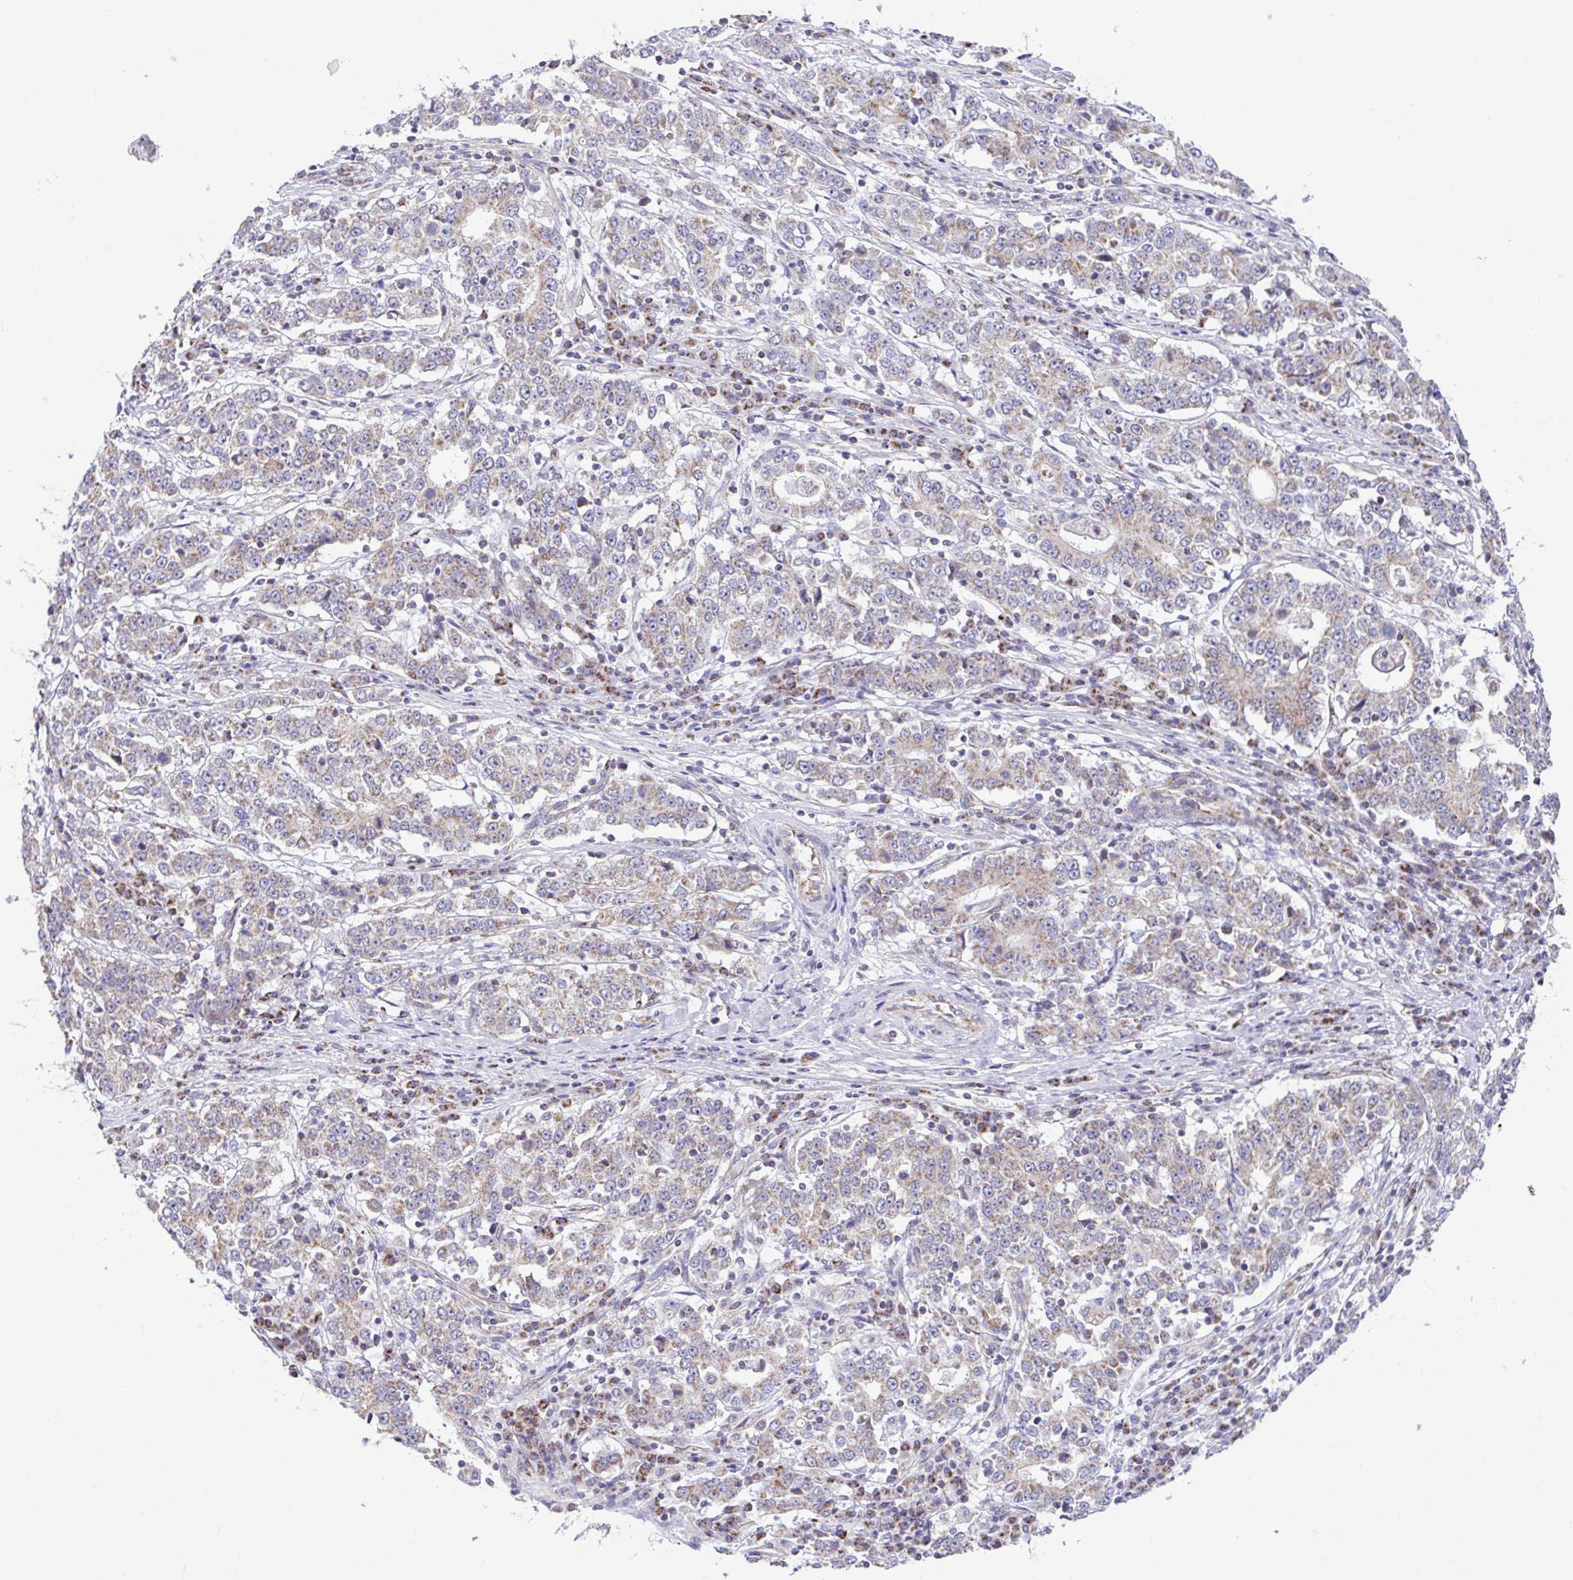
{"staining": {"intensity": "moderate", "quantity": ">75%", "location": "cytoplasmic/membranous"}, "tissue": "stomach cancer", "cell_type": "Tumor cells", "image_type": "cancer", "snomed": [{"axis": "morphology", "description": "Adenocarcinoma, NOS"}, {"axis": "topography", "description": "Stomach"}], "caption": "IHC of adenocarcinoma (stomach) demonstrates medium levels of moderate cytoplasmic/membranous expression in approximately >75% of tumor cells.", "gene": "NDUFS2", "patient": {"sex": "male", "age": 59}}